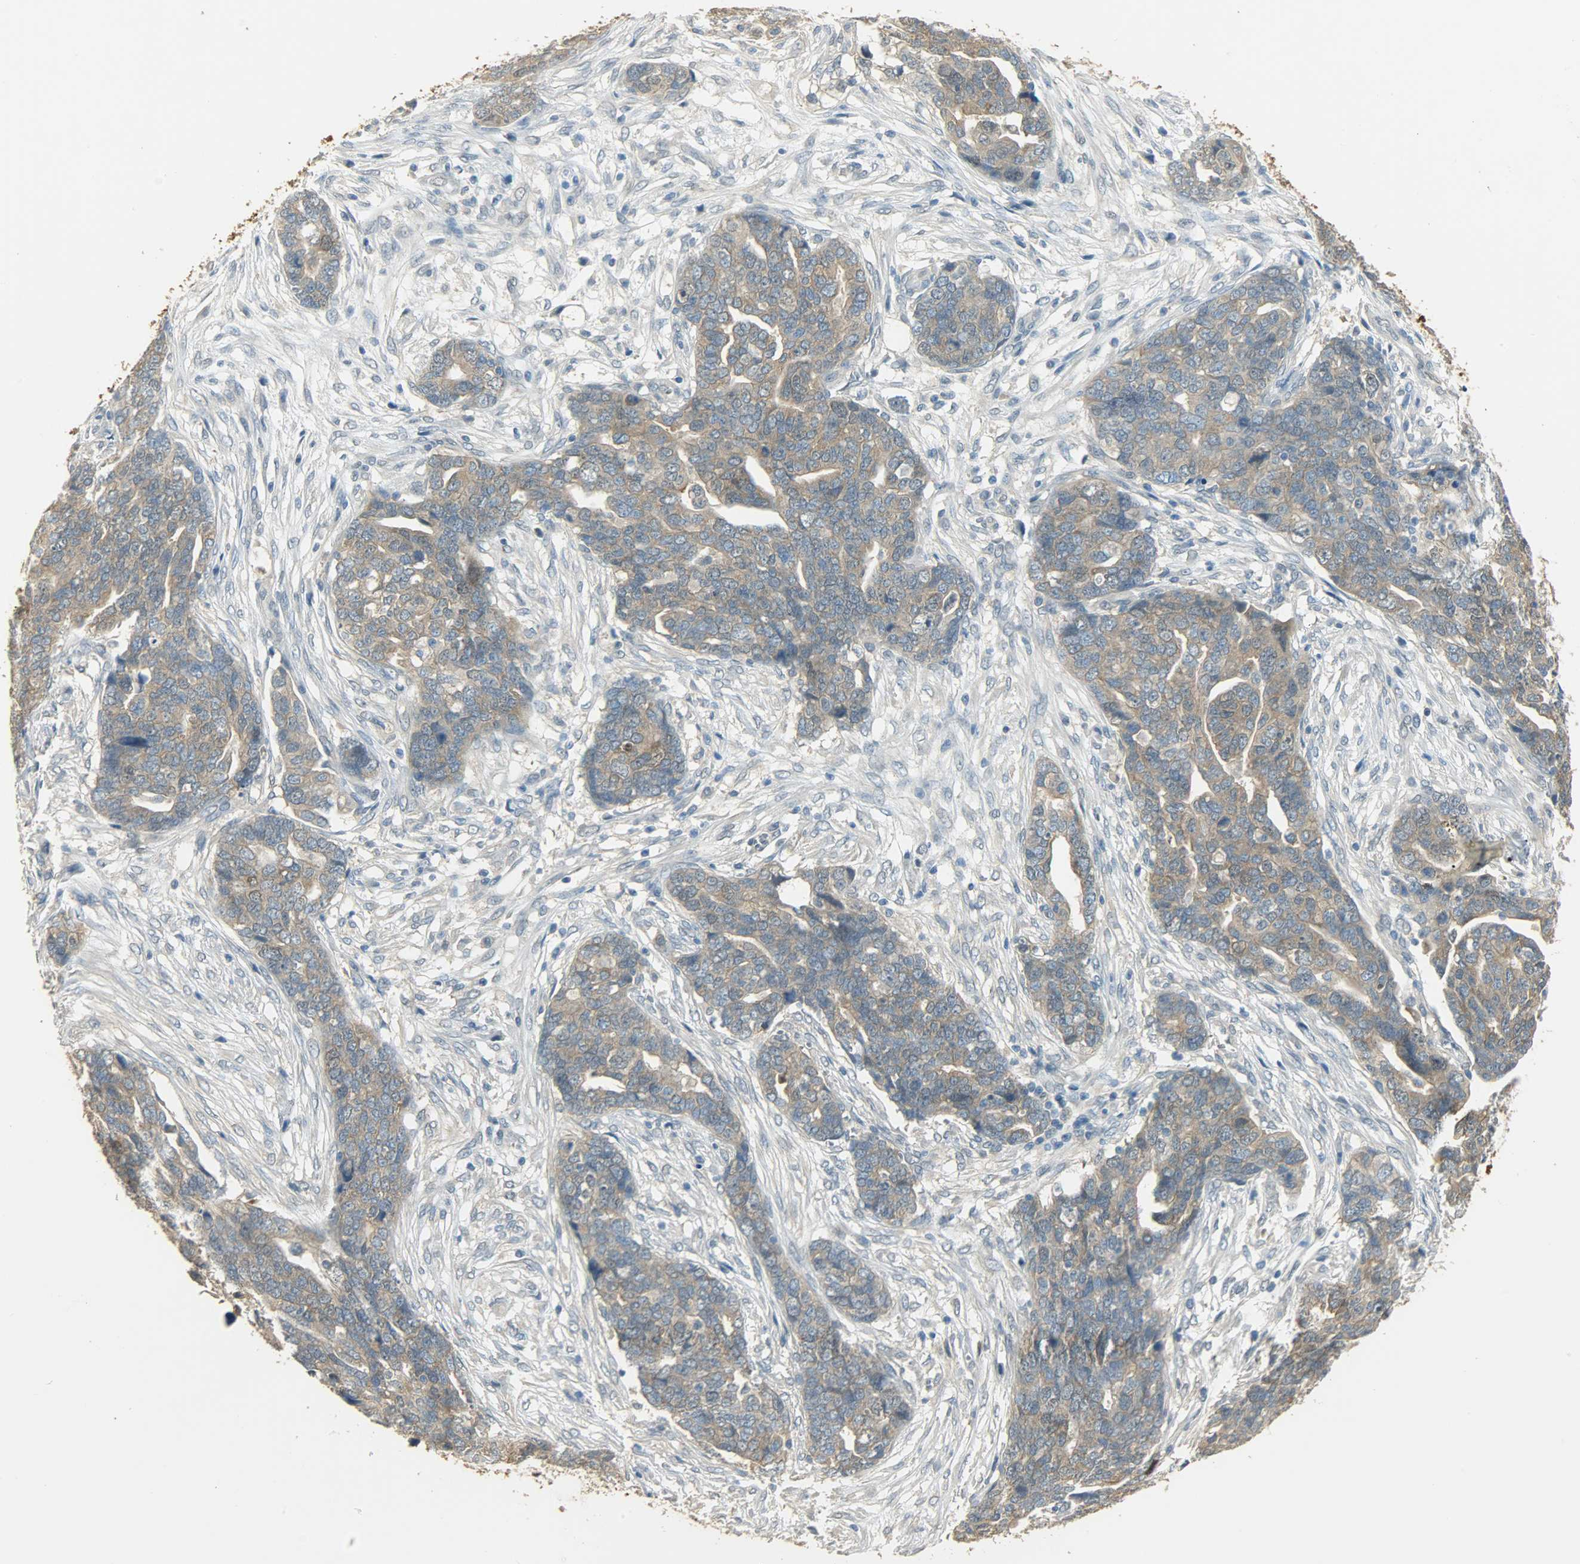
{"staining": {"intensity": "weak", "quantity": ">75%", "location": "cytoplasmic/membranous"}, "tissue": "ovarian cancer", "cell_type": "Tumor cells", "image_type": "cancer", "snomed": [{"axis": "morphology", "description": "Normal tissue, NOS"}, {"axis": "morphology", "description": "Cystadenocarcinoma, serous, NOS"}, {"axis": "topography", "description": "Fallopian tube"}, {"axis": "topography", "description": "Ovary"}], "caption": "This is a photomicrograph of immunohistochemistry (IHC) staining of ovarian cancer, which shows weak positivity in the cytoplasmic/membranous of tumor cells.", "gene": "PRMT5", "patient": {"sex": "female", "age": 56}}